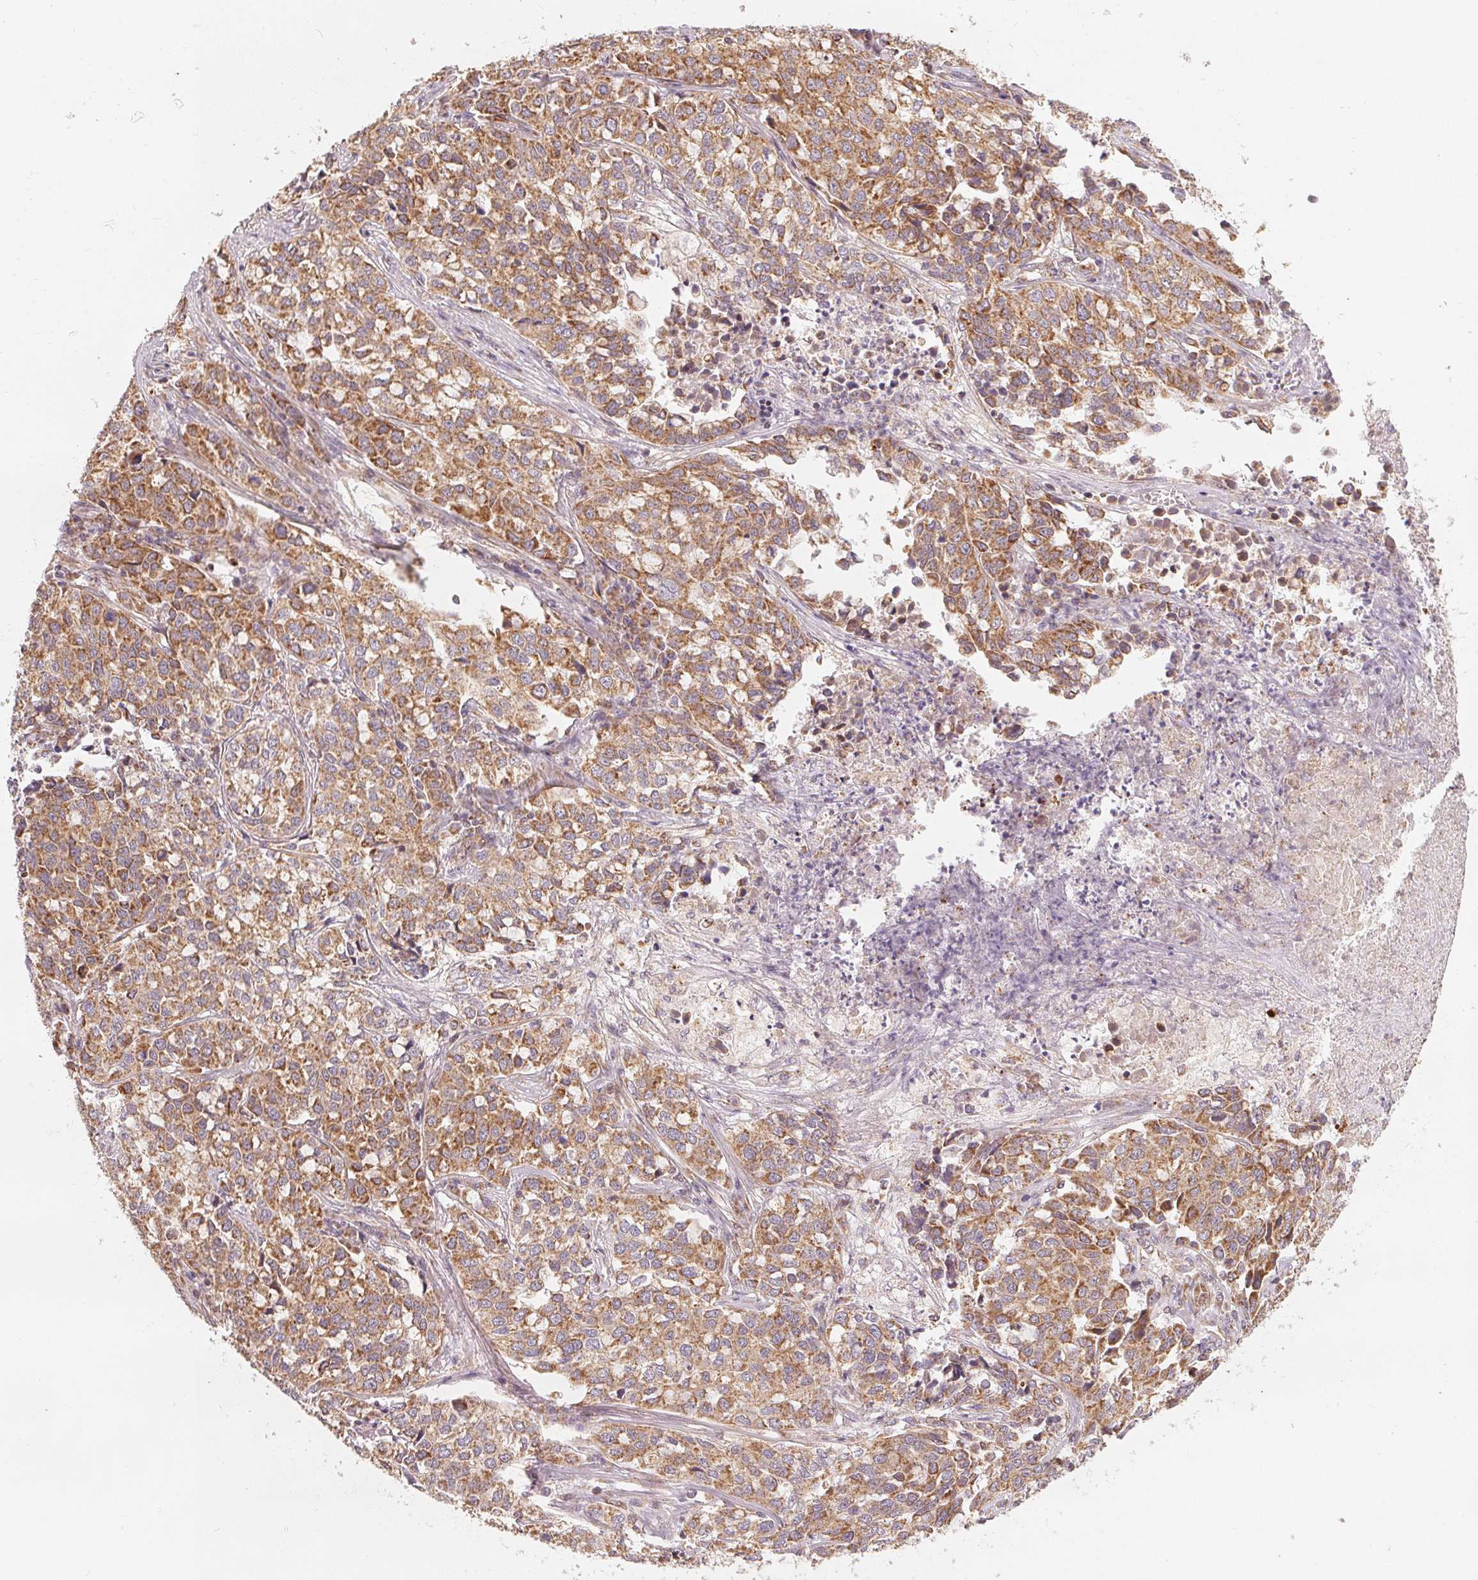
{"staining": {"intensity": "moderate", "quantity": ">75%", "location": "cytoplasmic/membranous"}, "tissue": "lung cancer", "cell_type": "Tumor cells", "image_type": "cancer", "snomed": [{"axis": "morphology", "description": "Adenocarcinoma, NOS"}, {"axis": "morphology", "description": "Adenocarcinoma, metastatic, NOS"}, {"axis": "topography", "description": "Lymph node"}, {"axis": "topography", "description": "Lung"}], "caption": "There is medium levels of moderate cytoplasmic/membranous staining in tumor cells of lung cancer, as demonstrated by immunohistochemical staining (brown color).", "gene": "MATCAP1", "patient": {"sex": "female", "age": 65}}